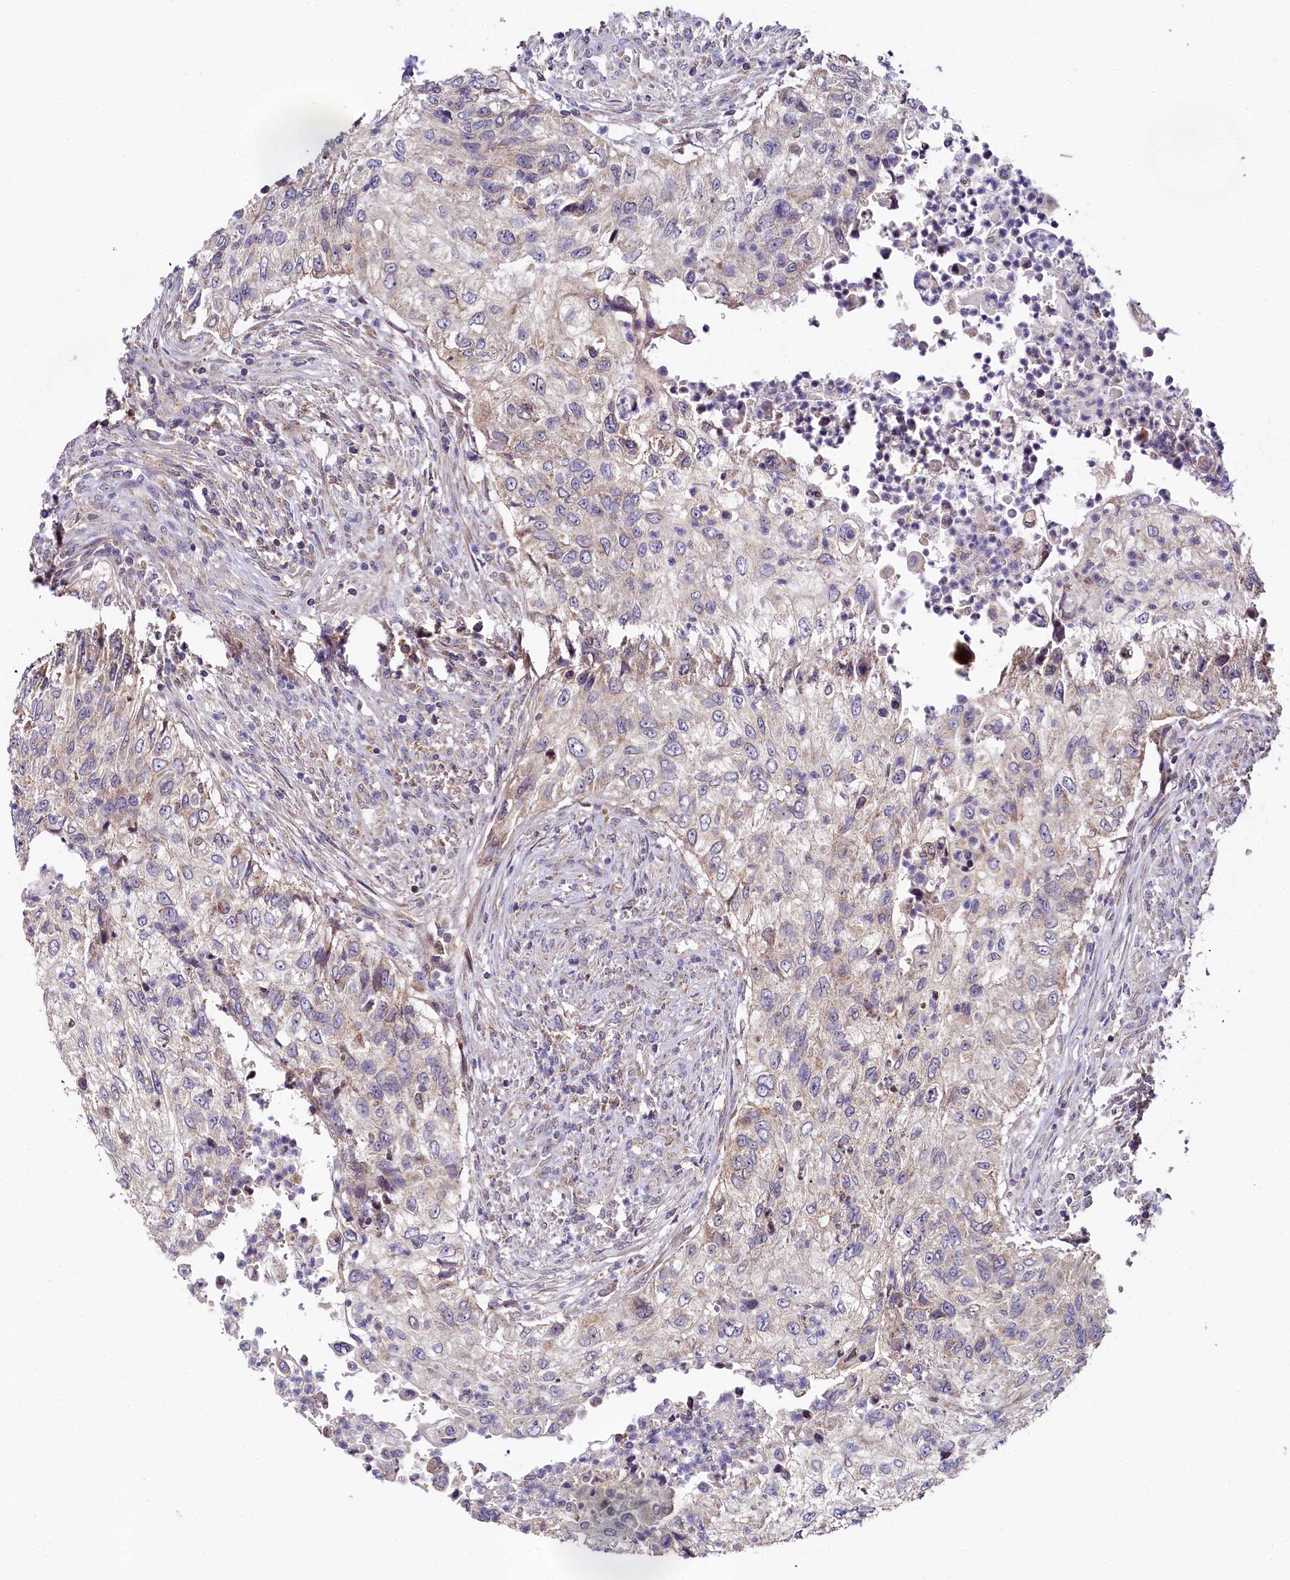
{"staining": {"intensity": "weak", "quantity": "<25%", "location": "cytoplasmic/membranous"}, "tissue": "urothelial cancer", "cell_type": "Tumor cells", "image_type": "cancer", "snomed": [{"axis": "morphology", "description": "Urothelial carcinoma, High grade"}, {"axis": "topography", "description": "Urinary bladder"}], "caption": "Human urothelial cancer stained for a protein using immunohistochemistry (IHC) exhibits no expression in tumor cells.", "gene": "SPINK9", "patient": {"sex": "female", "age": 60}}